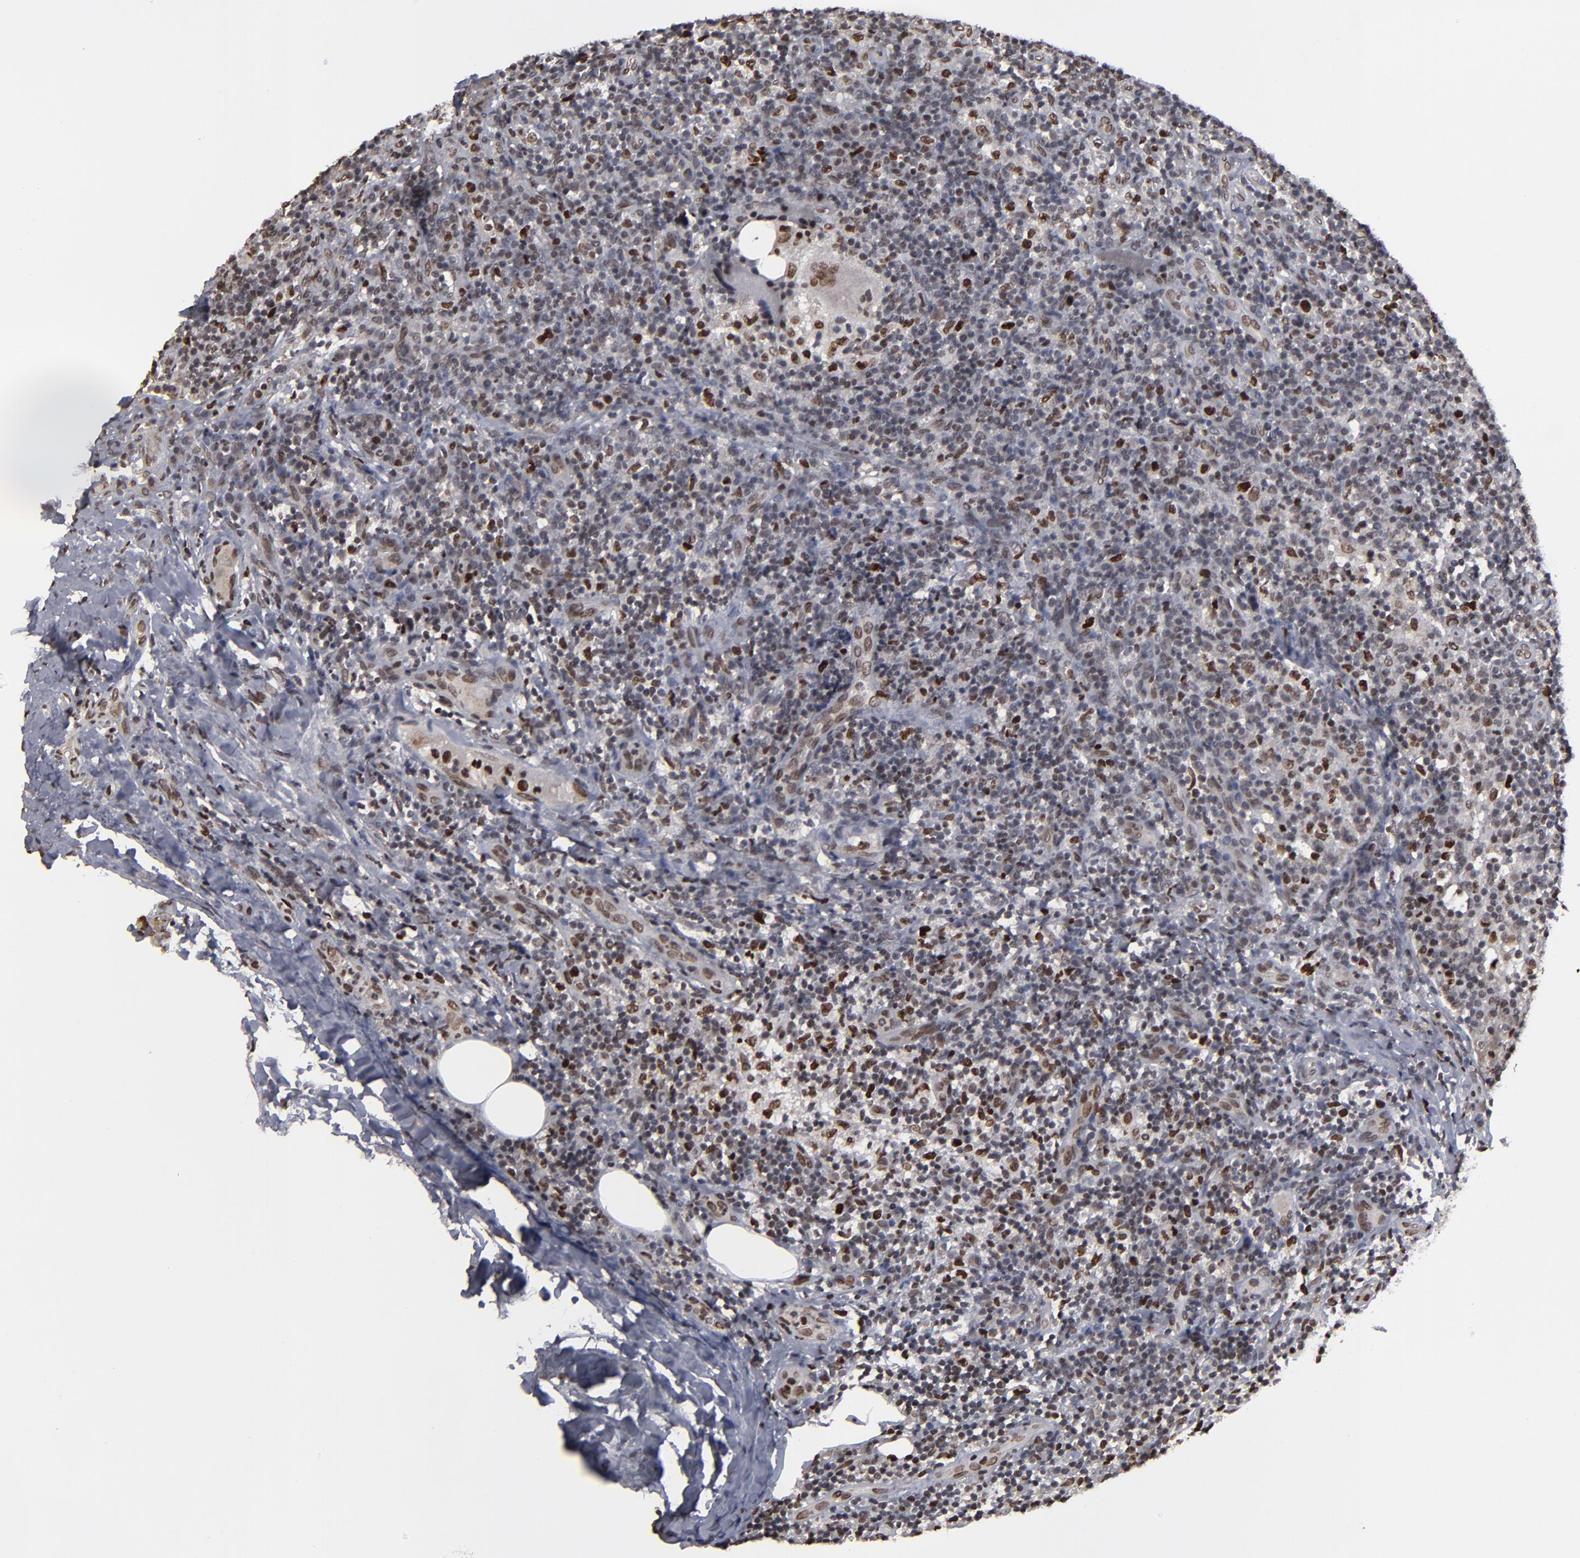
{"staining": {"intensity": "moderate", "quantity": ">75%", "location": "nuclear"}, "tissue": "lymph node", "cell_type": "Germinal center cells", "image_type": "normal", "snomed": [{"axis": "morphology", "description": "Normal tissue, NOS"}, {"axis": "morphology", "description": "Inflammation, NOS"}, {"axis": "topography", "description": "Lymph node"}], "caption": "Protein staining reveals moderate nuclear staining in about >75% of germinal center cells in unremarkable lymph node.", "gene": "BAZ1A", "patient": {"sex": "male", "age": 46}}